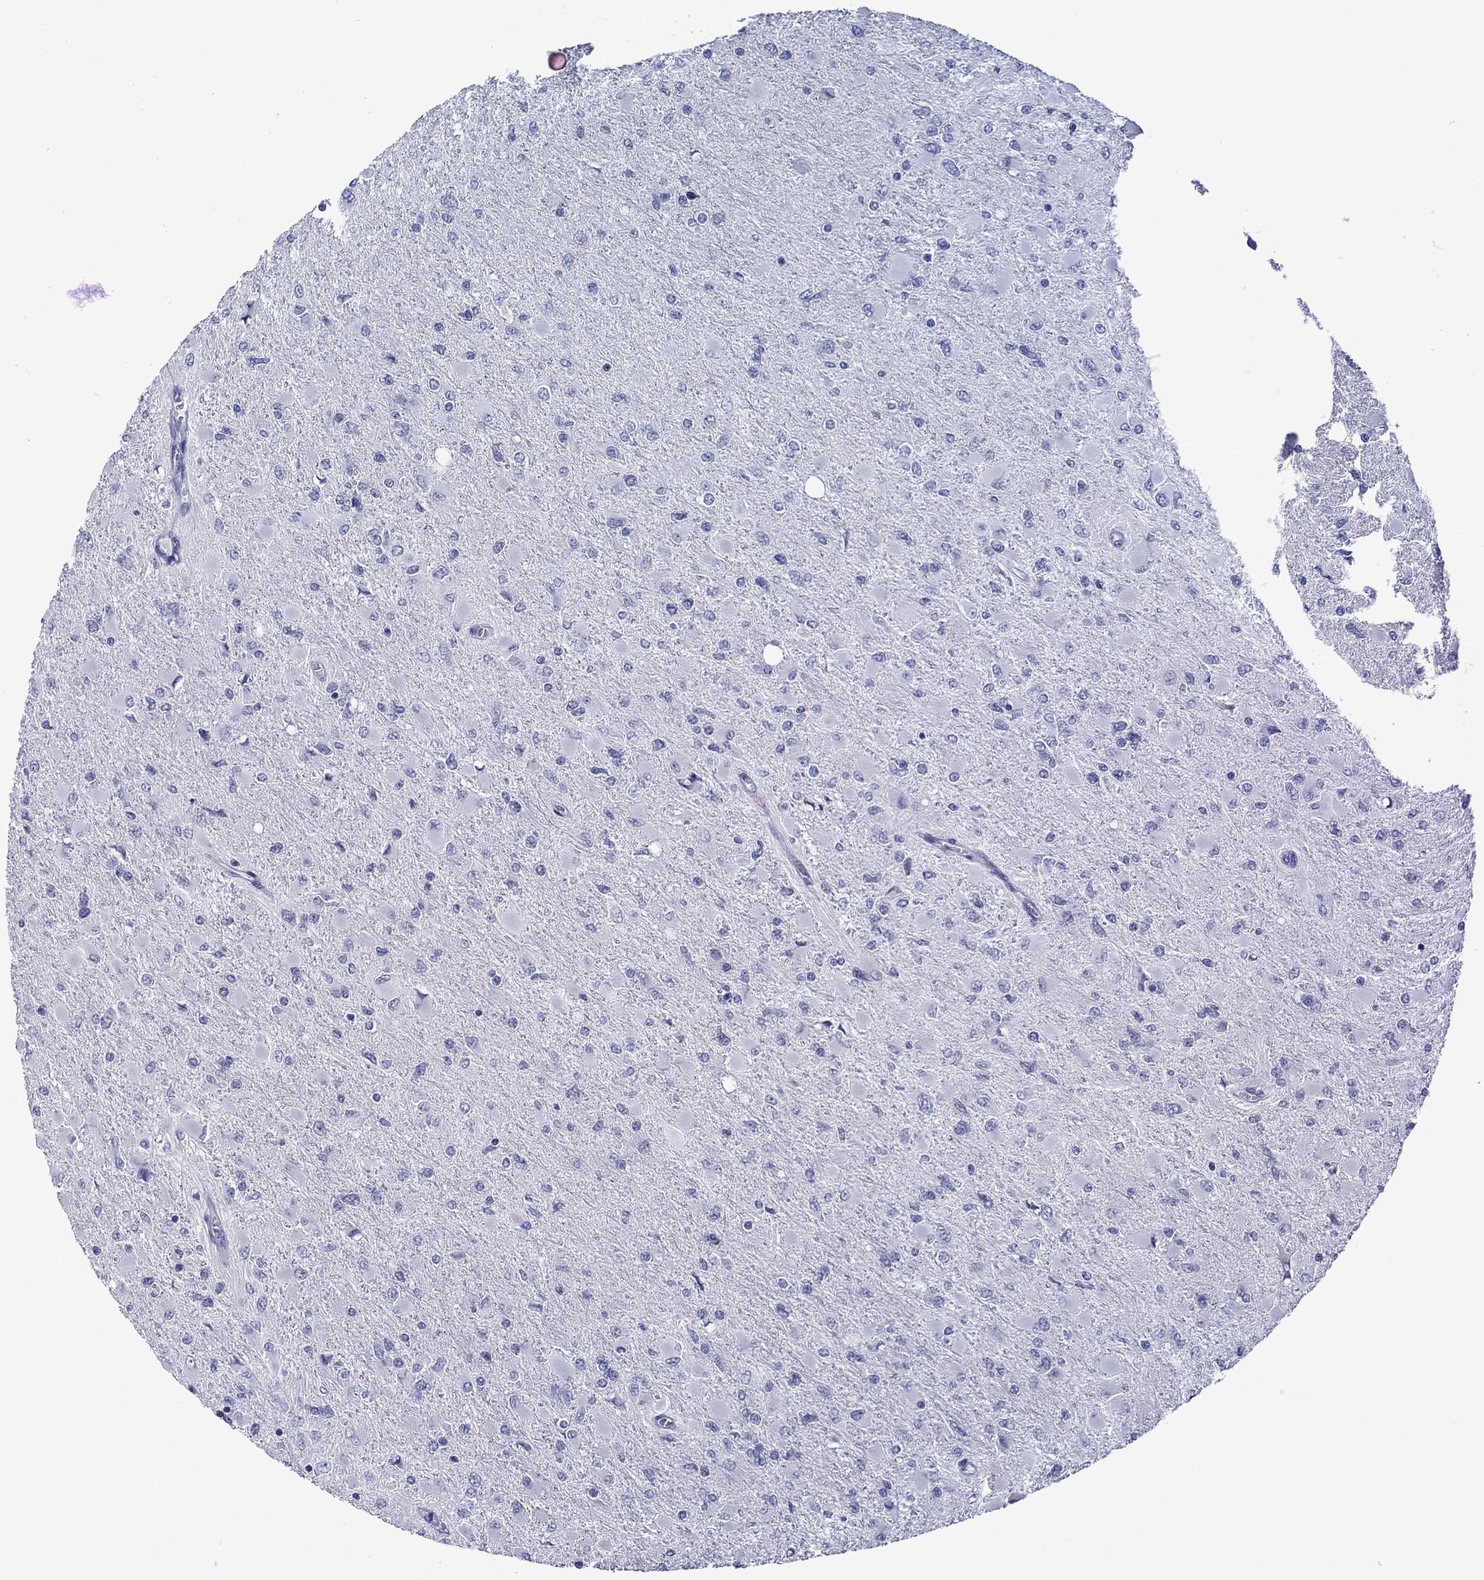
{"staining": {"intensity": "negative", "quantity": "none", "location": "none"}, "tissue": "glioma", "cell_type": "Tumor cells", "image_type": "cancer", "snomed": [{"axis": "morphology", "description": "Glioma, malignant, High grade"}, {"axis": "topography", "description": "Cerebral cortex"}], "caption": "IHC of human malignant glioma (high-grade) displays no positivity in tumor cells. (DAB immunohistochemistry (IHC), high magnification).", "gene": "PIWIL1", "patient": {"sex": "female", "age": 36}}